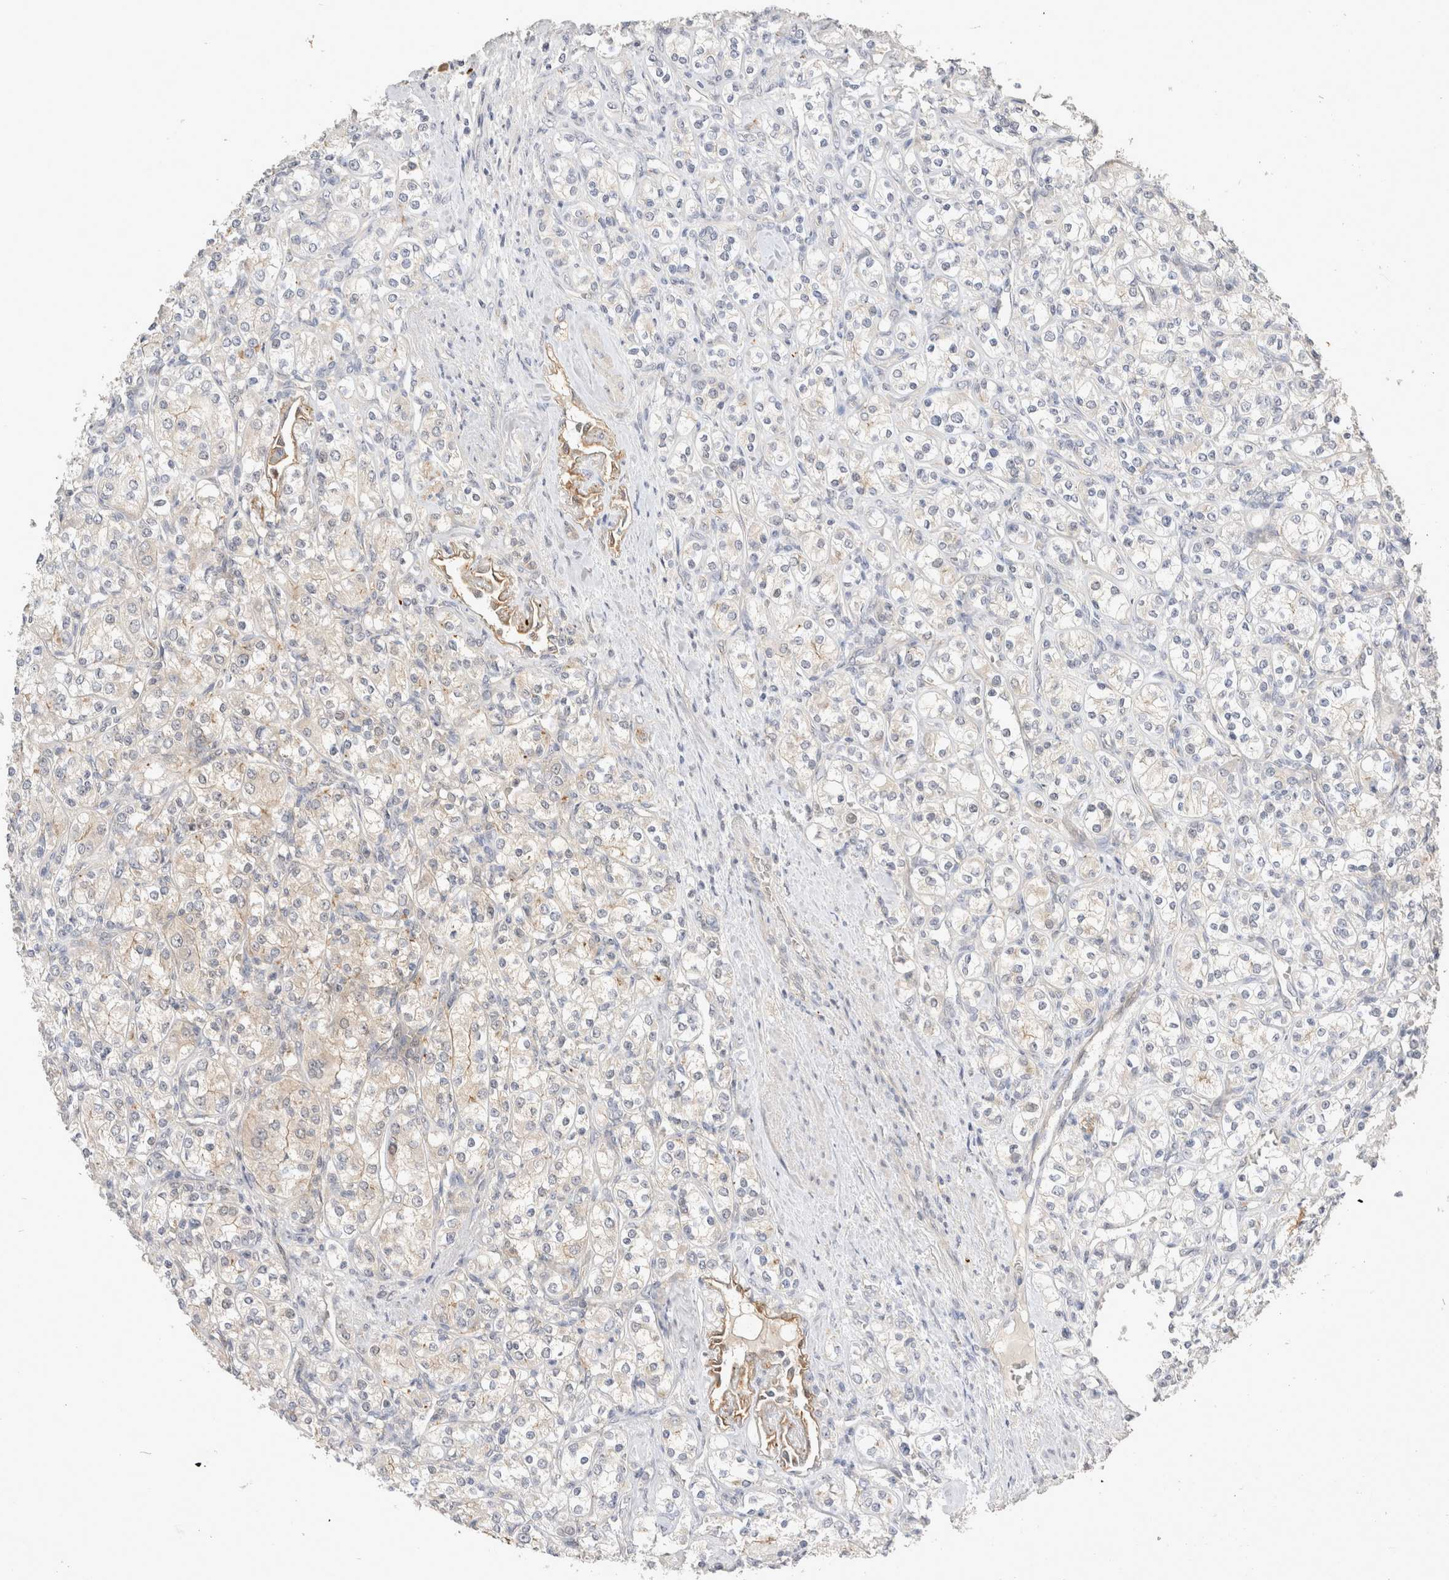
{"staining": {"intensity": "negative", "quantity": "none", "location": "none"}, "tissue": "renal cancer", "cell_type": "Tumor cells", "image_type": "cancer", "snomed": [{"axis": "morphology", "description": "Adenocarcinoma, NOS"}, {"axis": "topography", "description": "Kidney"}], "caption": "IHC of renal cancer (adenocarcinoma) demonstrates no expression in tumor cells.", "gene": "TOM1L2", "patient": {"sex": "male", "age": 77}}